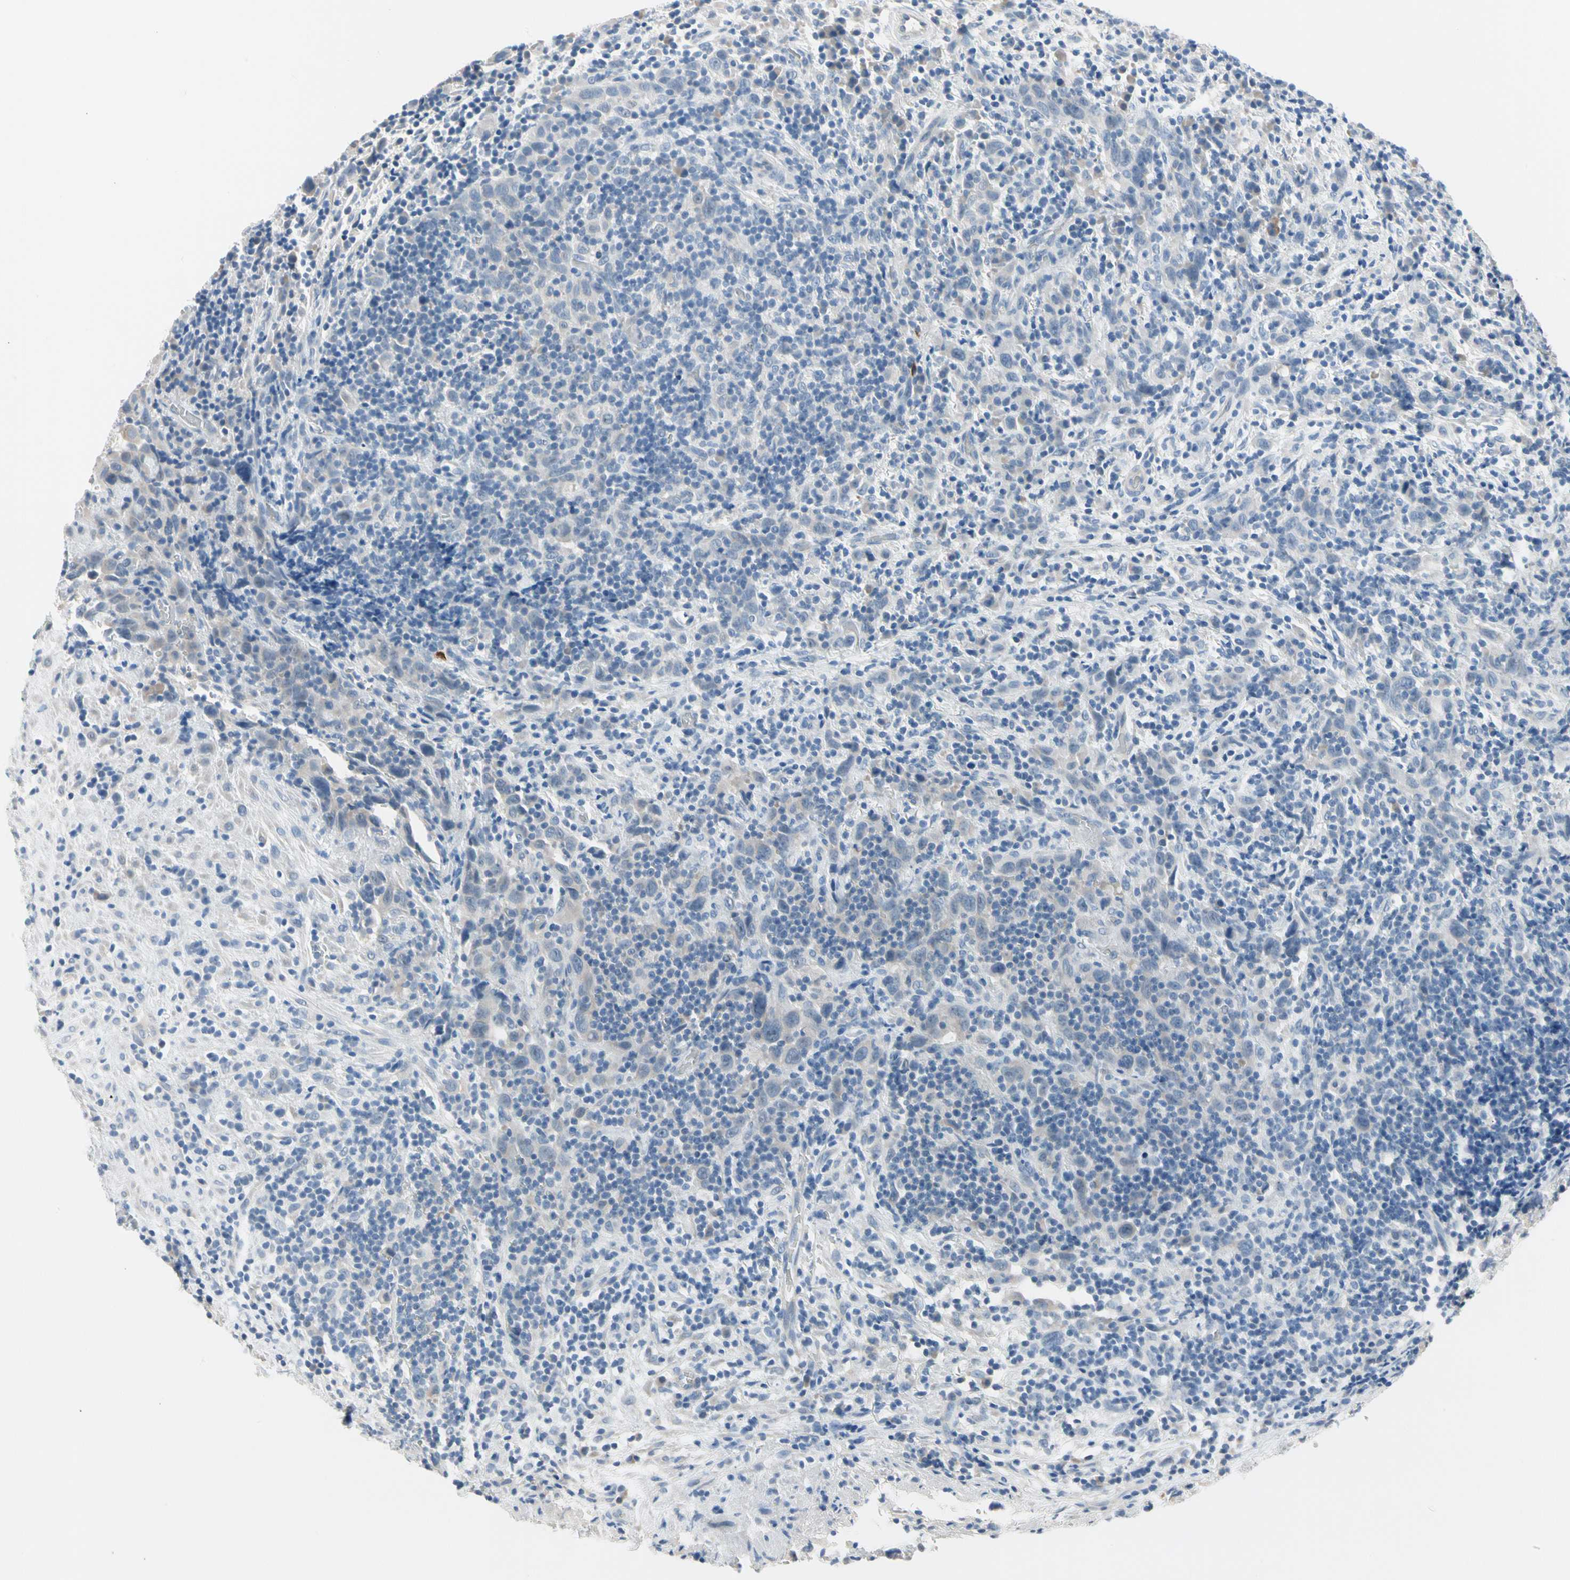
{"staining": {"intensity": "negative", "quantity": "none", "location": "none"}, "tissue": "urothelial cancer", "cell_type": "Tumor cells", "image_type": "cancer", "snomed": [{"axis": "morphology", "description": "Urothelial carcinoma, High grade"}, {"axis": "topography", "description": "Urinary bladder"}], "caption": "This image is of high-grade urothelial carcinoma stained with immunohistochemistry (IHC) to label a protein in brown with the nuclei are counter-stained blue. There is no positivity in tumor cells.", "gene": "MARK1", "patient": {"sex": "male", "age": 61}}